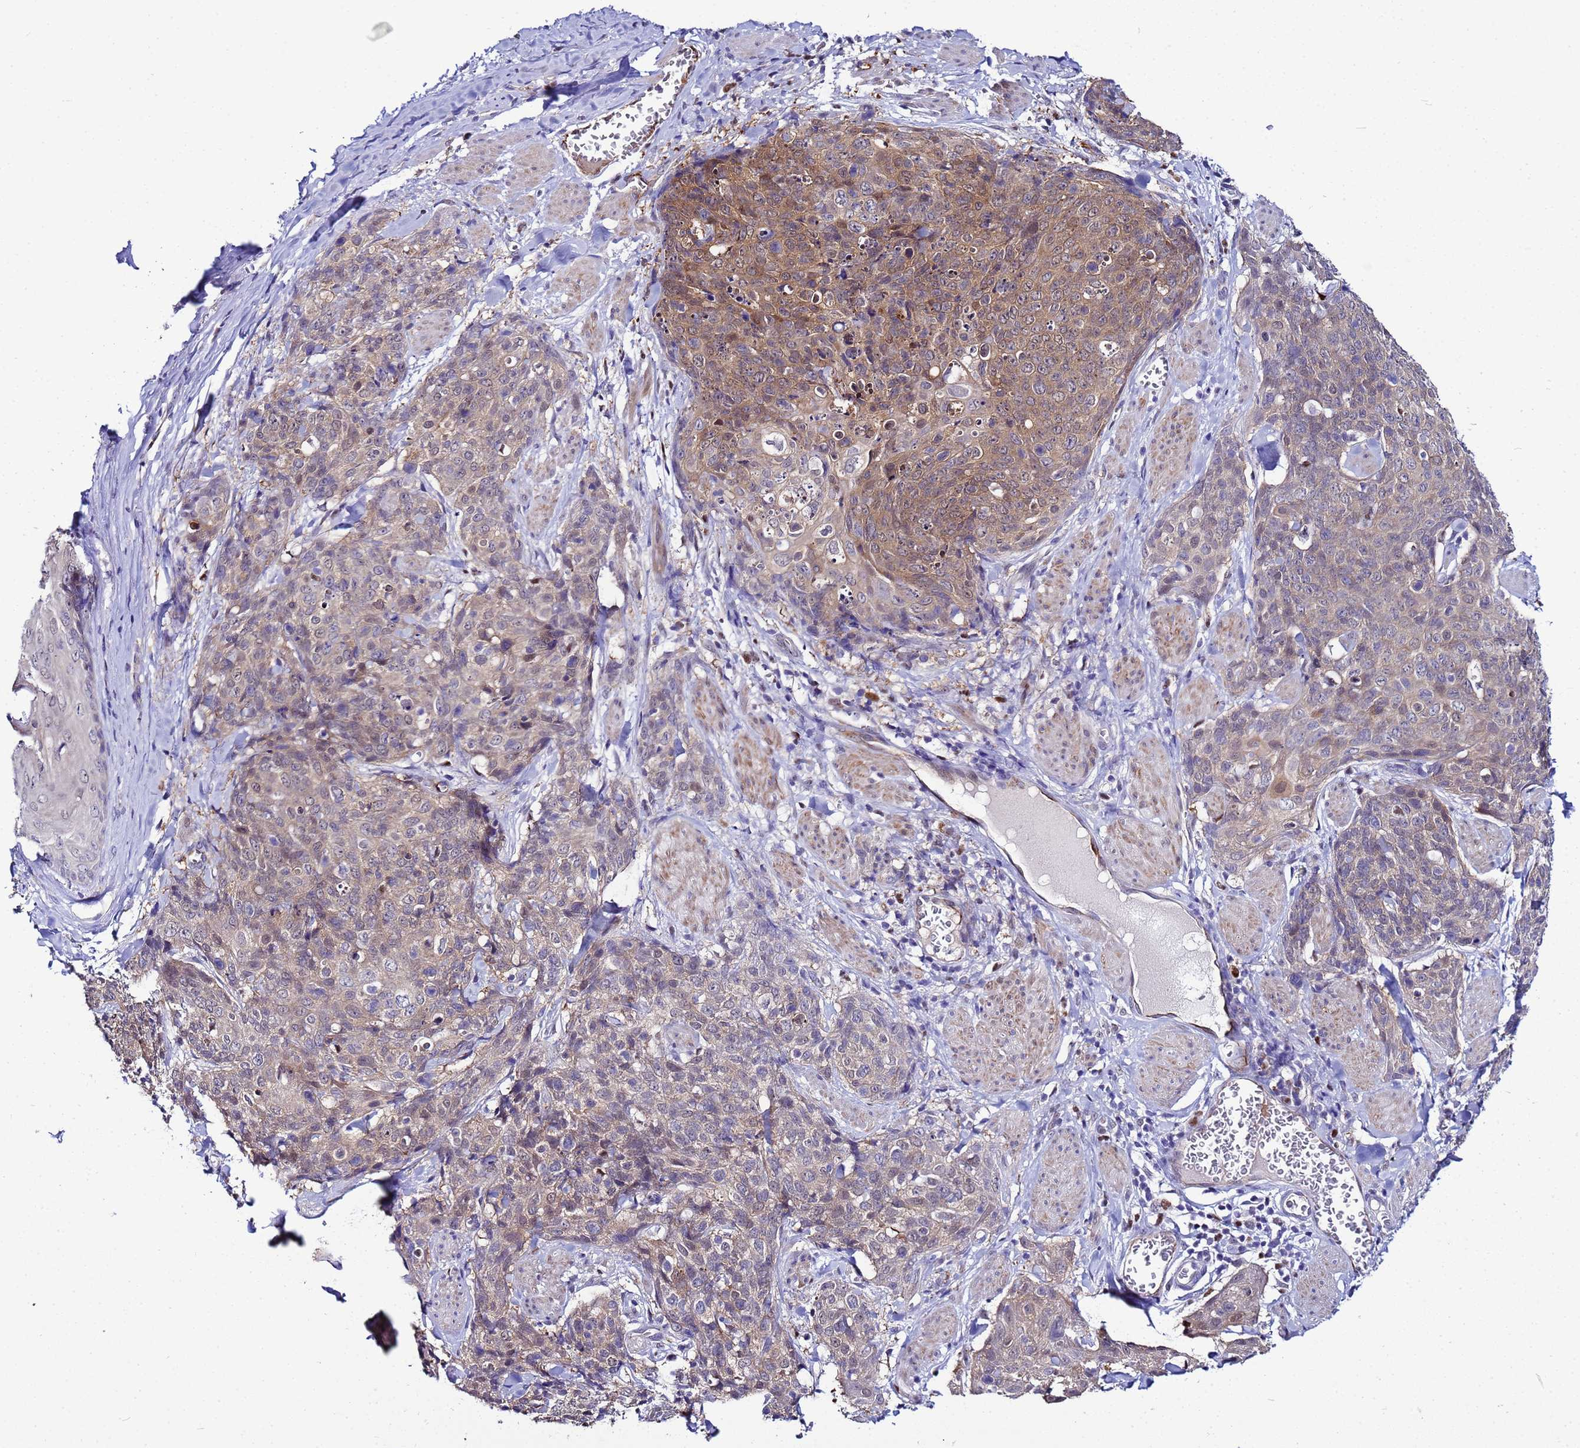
{"staining": {"intensity": "moderate", "quantity": "25%-75%", "location": "cytoplasmic/membranous"}, "tissue": "skin cancer", "cell_type": "Tumor cells", "image_type": "cancer", "snomed": [{"axis": "morphology", "description": "Squamous cell carcinoma, NOS"}, {"axis": "topography", "description": "Skin"}, {"axis": "topography", "description": "Vulva"}], "caption": "A histopathology image of skin squamous cell carcinoma stained for a protein displays moderate cytoplasmic/membranous brown staining in tumor cells. (Stains: DAB (3,3'-diaminobenzidine) in brown, nuclei in blue, Microscopy: brightfield microscopy at high magnification).", "gene": "SLC25A37", "patient": {"sex": "female", "age": 85}}